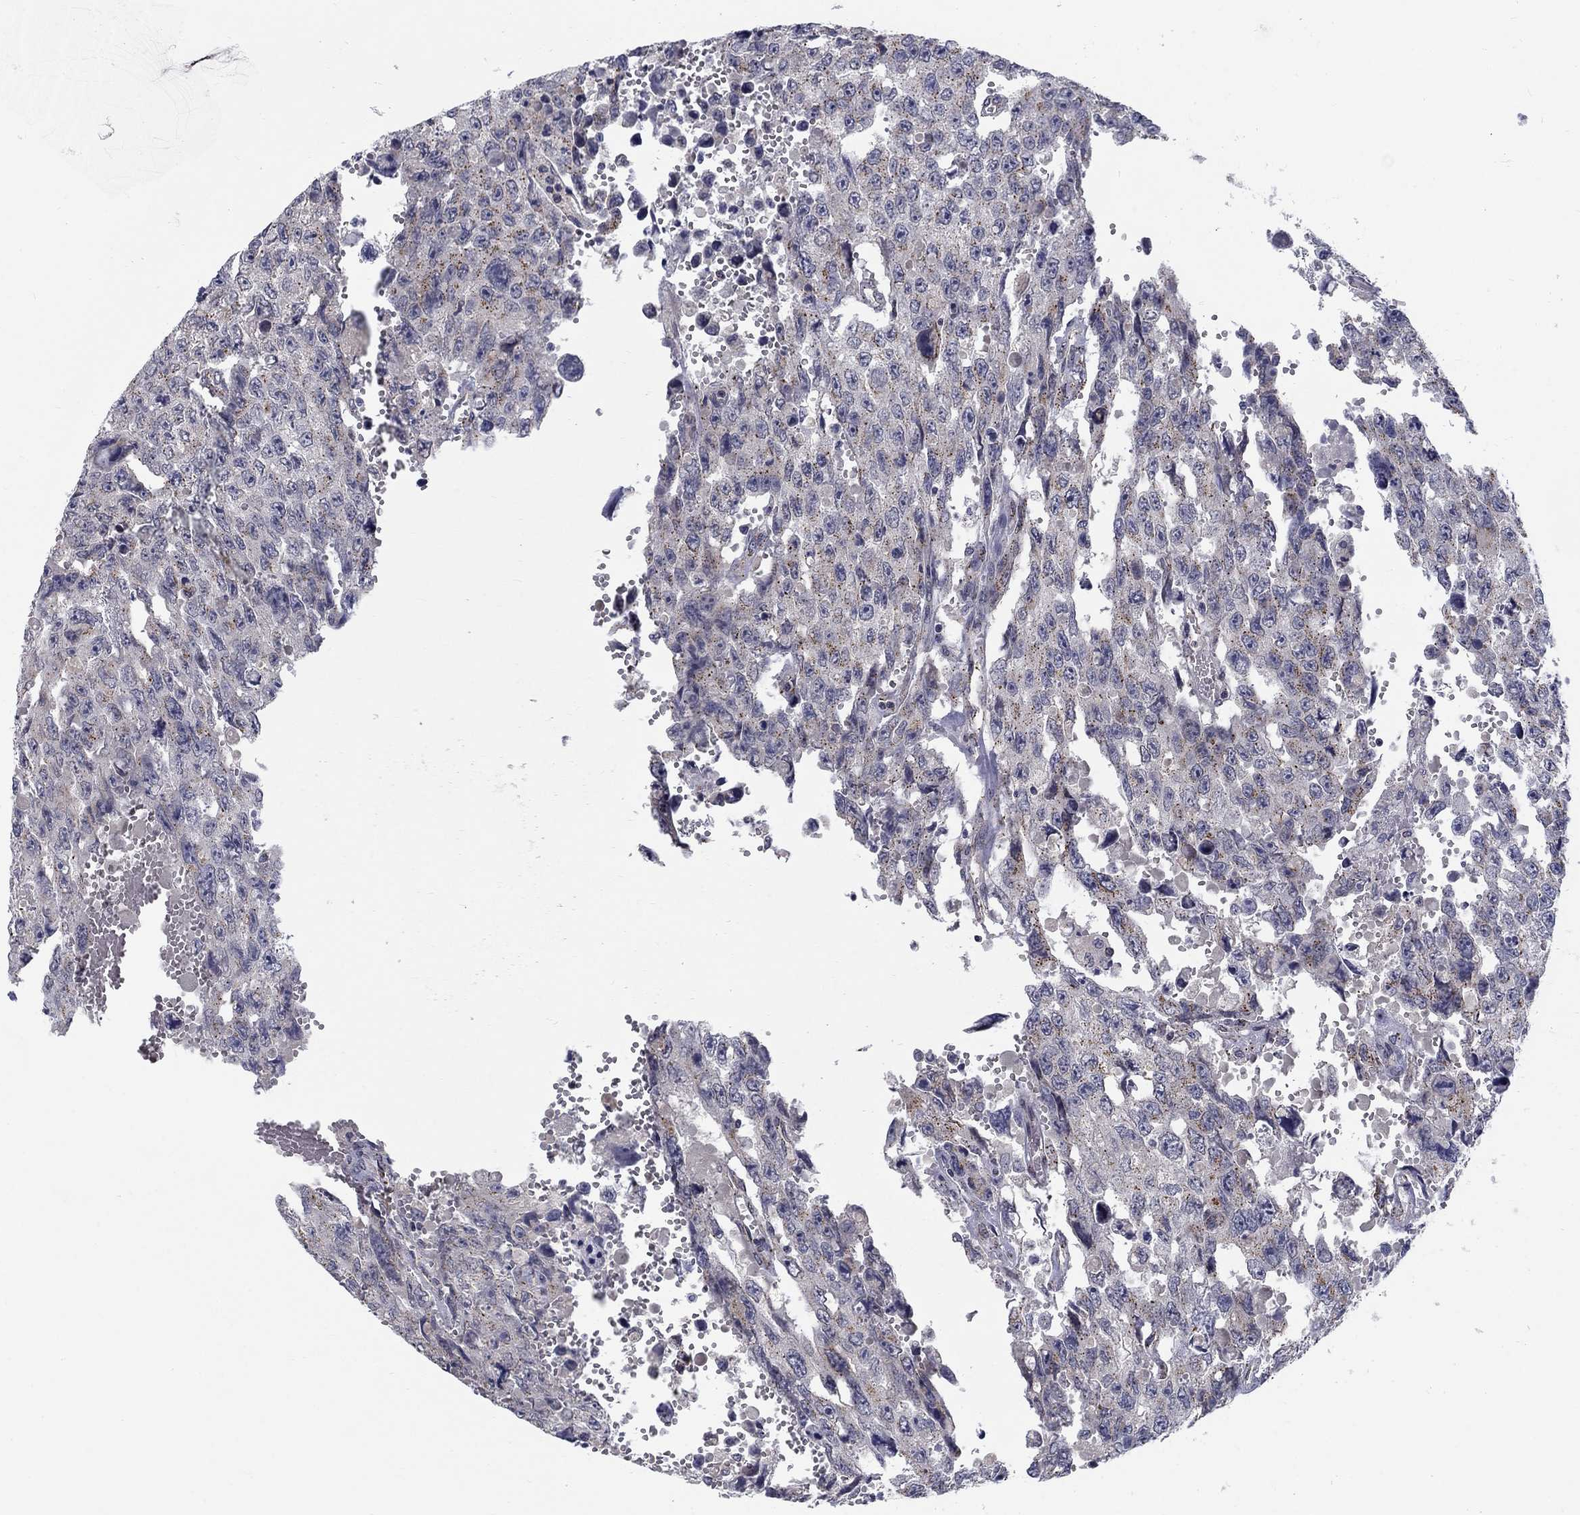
{"staining": {"intensity": "weak", "quantity": "<25%", "location": "cytoplasmic/membranous"}, "tissue": "testis cancer", "cell_type": "Tumor cells", "image_type": "cancer", "snomed": [{"axis": "morphology", "description": "Seminoma, NOS"}, {"axis": "topography", "description": "Testis"}], "caption": "Protein analysis of testis cancer (seminoma) reveals no significant staining in tumor cells.", "gene": "PANK3", "patient": {"sex": "male", "age": 26}}